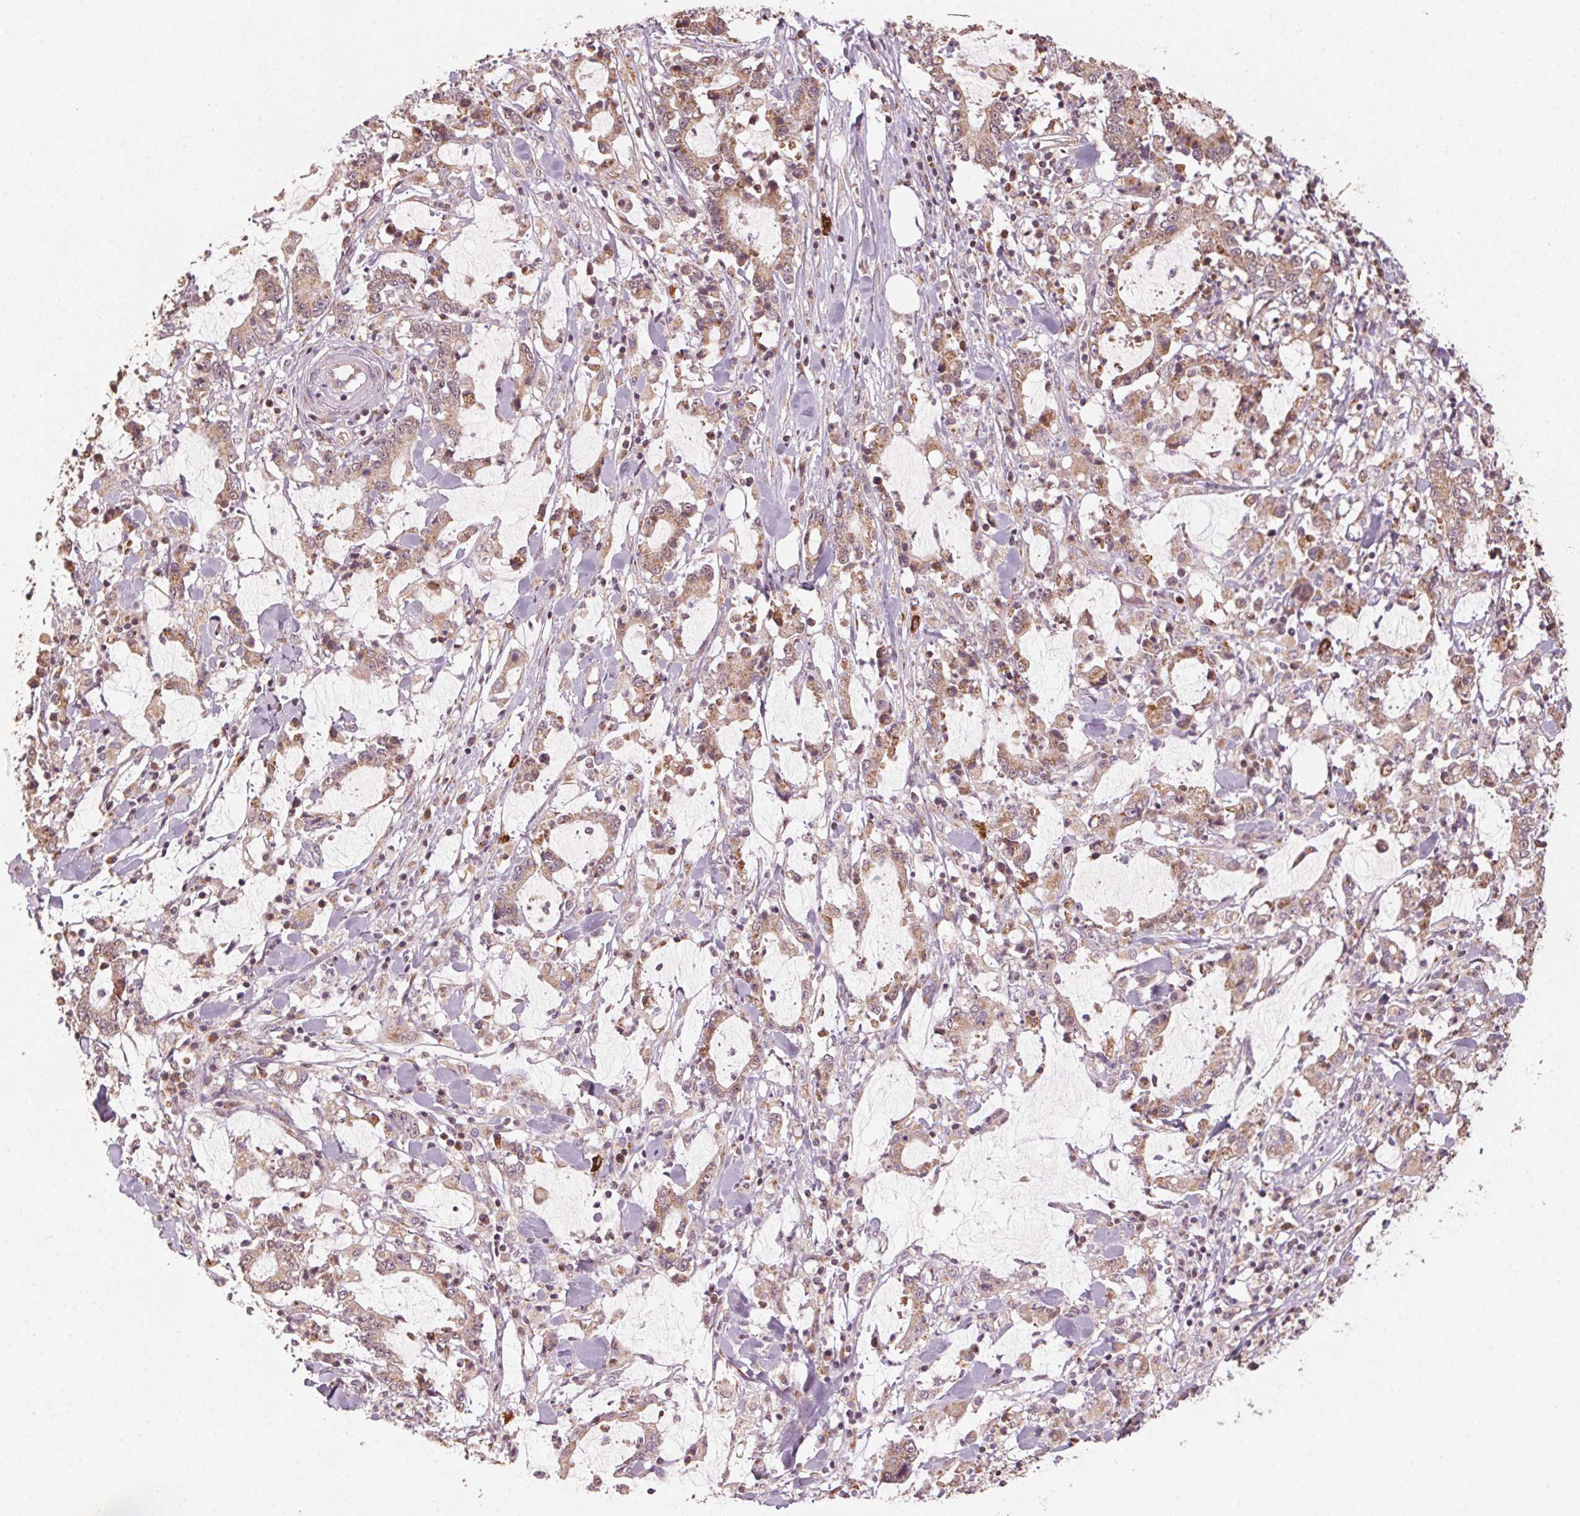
{"staining": {"intensity": "moderate", "quantity": ">75%", "location": "cytoplasmic/membranous"}, "tissue": "stomach cancer", "cell_type": "Tumor cells", "image_type": "cancer", "snomed": [{"axis": "morphology", "description": "Adenocarcinoma, NOS"}, {"axis": "topography", "description": "Stomach, upper"}], "caption": "Moderate cytoplasmic/membranous expression is seen in approximately >75% of tumor cells in stomach adenocarcinoma.", "gene": "TOMM70", "patient": {"sex": "male", "age": 68}}